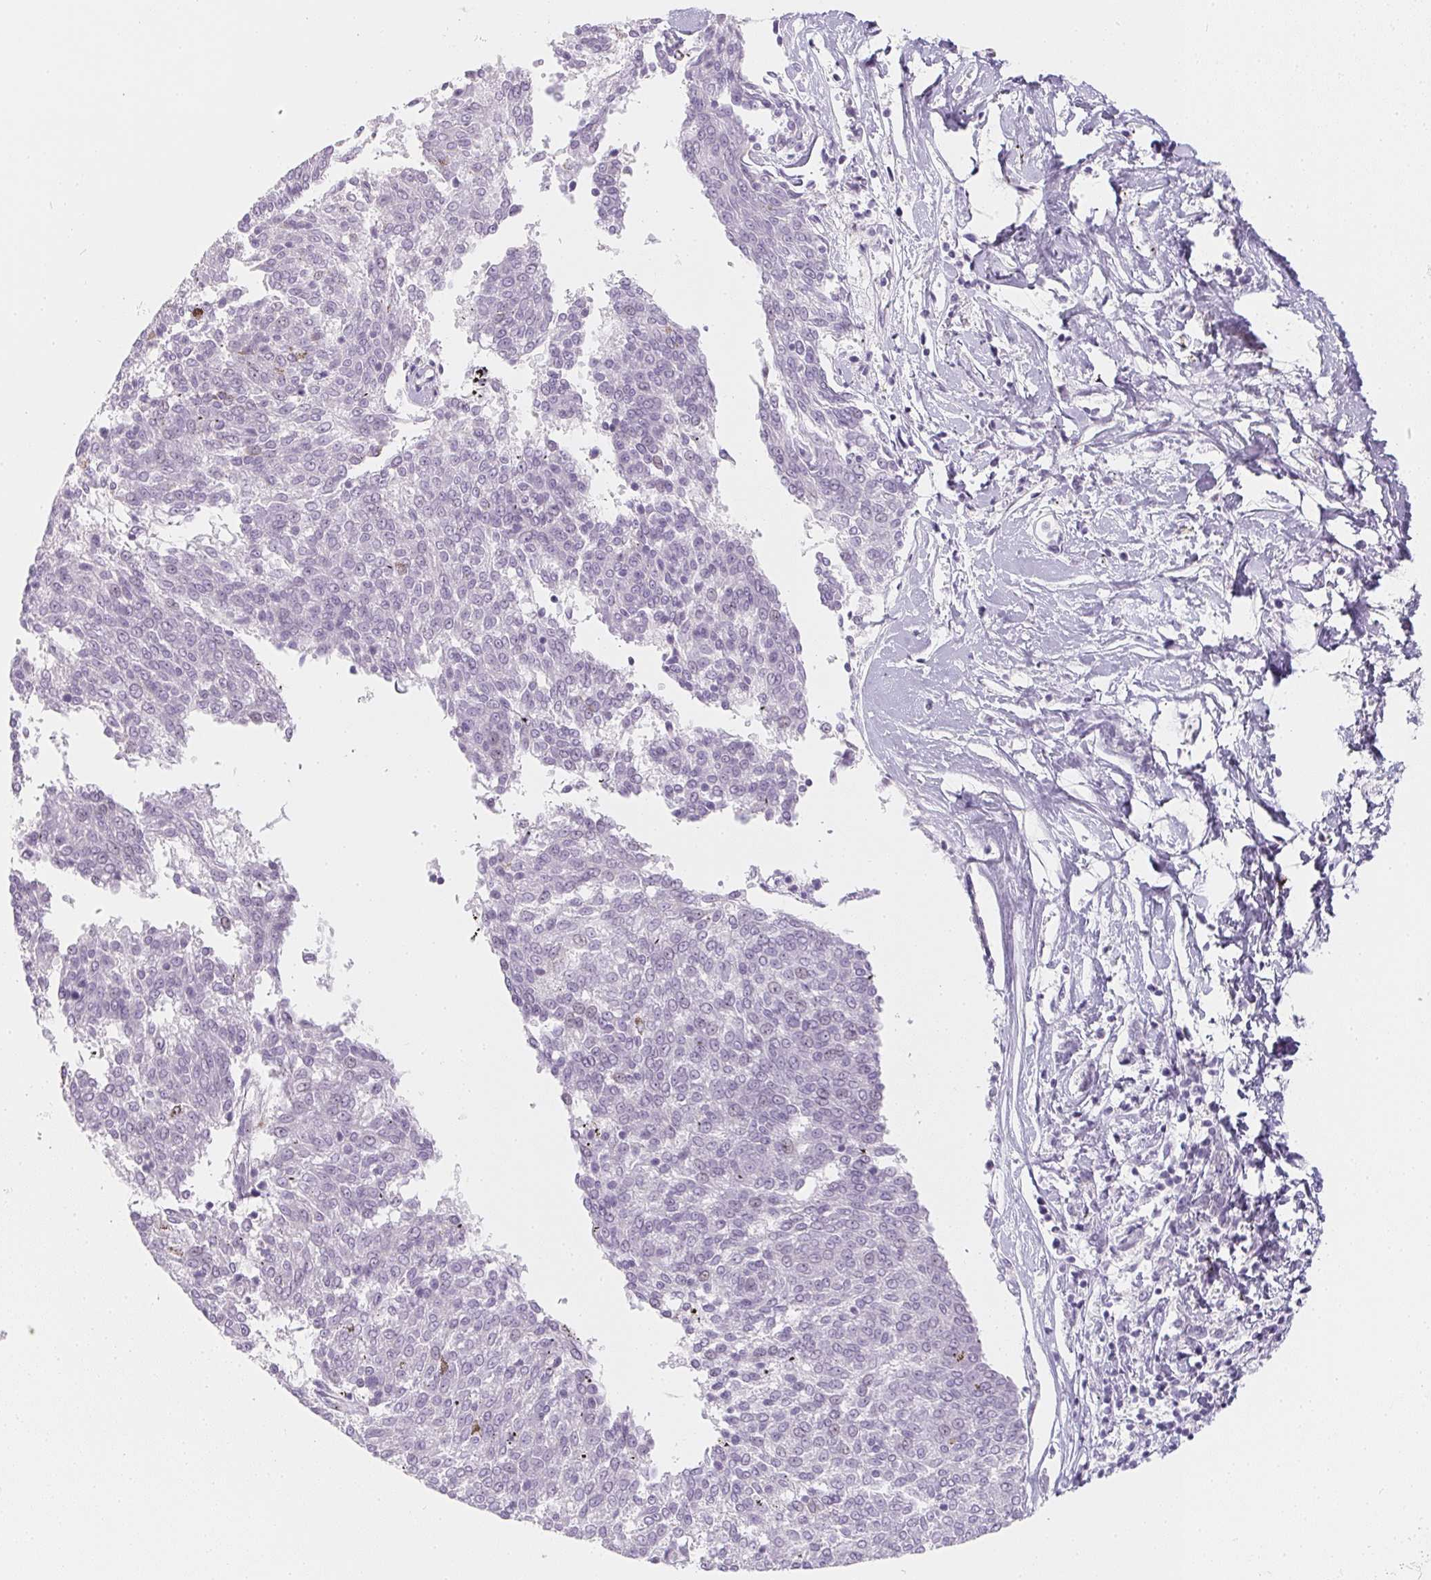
{"staining": {"intensity": "negative", "quantity": "none", "location": "none"}, "tissue": "melanoma", "cell_type": "Tumor cells", "image_type": "cancer", "snomed": [{"axis": "morphology", "description": "Malignant melanoma, NOS"}, {"axis": "topography", "description": "Skin"}], "caption": "Tumor cells are negative for protein expression in human malignant melanoma.", "gene": "SOAT1", "patient": {"sex": "female", "age": 72}}